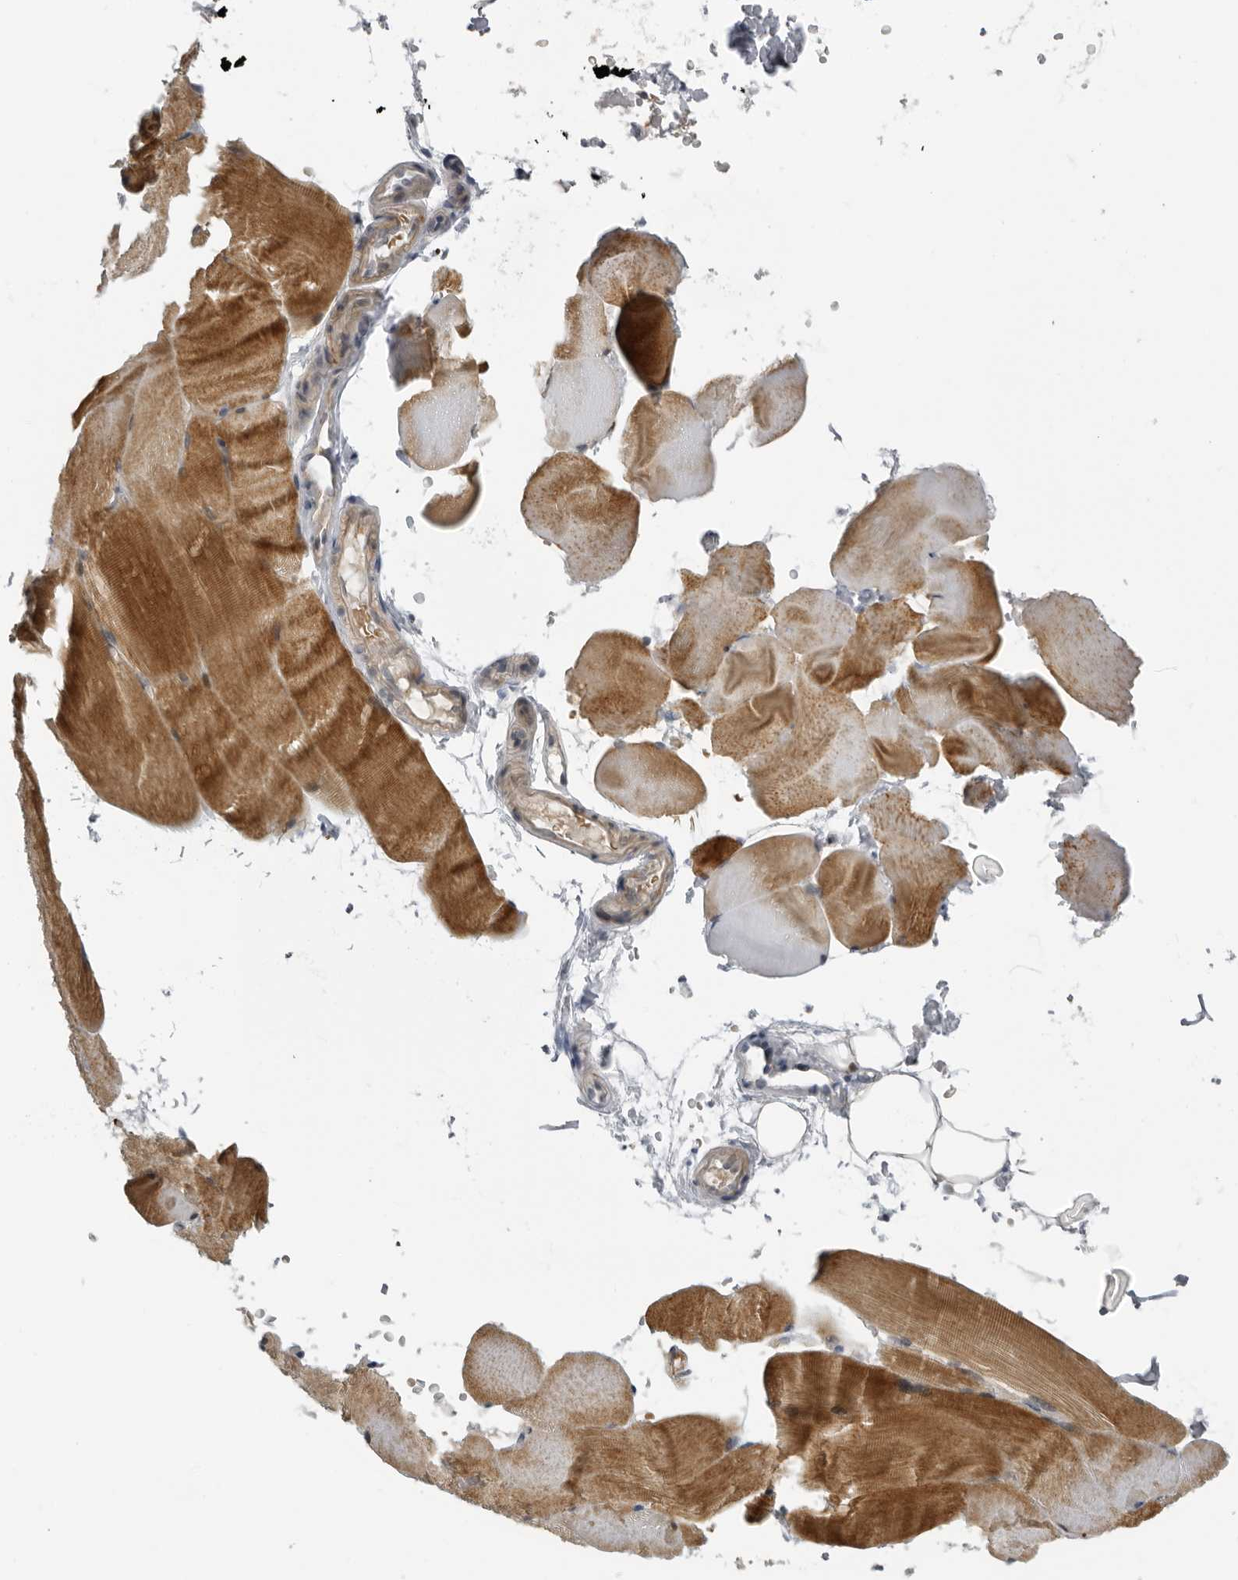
{"staining": {"intensity": "moderate", "quantity": "25%-75%", "location": "cytoplasmic/membranous"}, "tissue": "skeletal muscle", "cell_type": "Myocytes", "image_type": "normal", "snomed": [{"axis": "morphology", "description": "Normal tissue, NOS"}, {"axis": "topography", "description": "Skeletal muscle"}, {"axis": "topography", "description": "Parathyroid gland"}], "caption": "Myocytes exhibit medium levels of moderate cytoplasmic/membranous expression in approximately 25%-75% of cells in unremarkable skeletal muscle. Nuclei are stained in blue.", "gene": "ALPK2", "patient": {"sex": "female", "age": 37}}